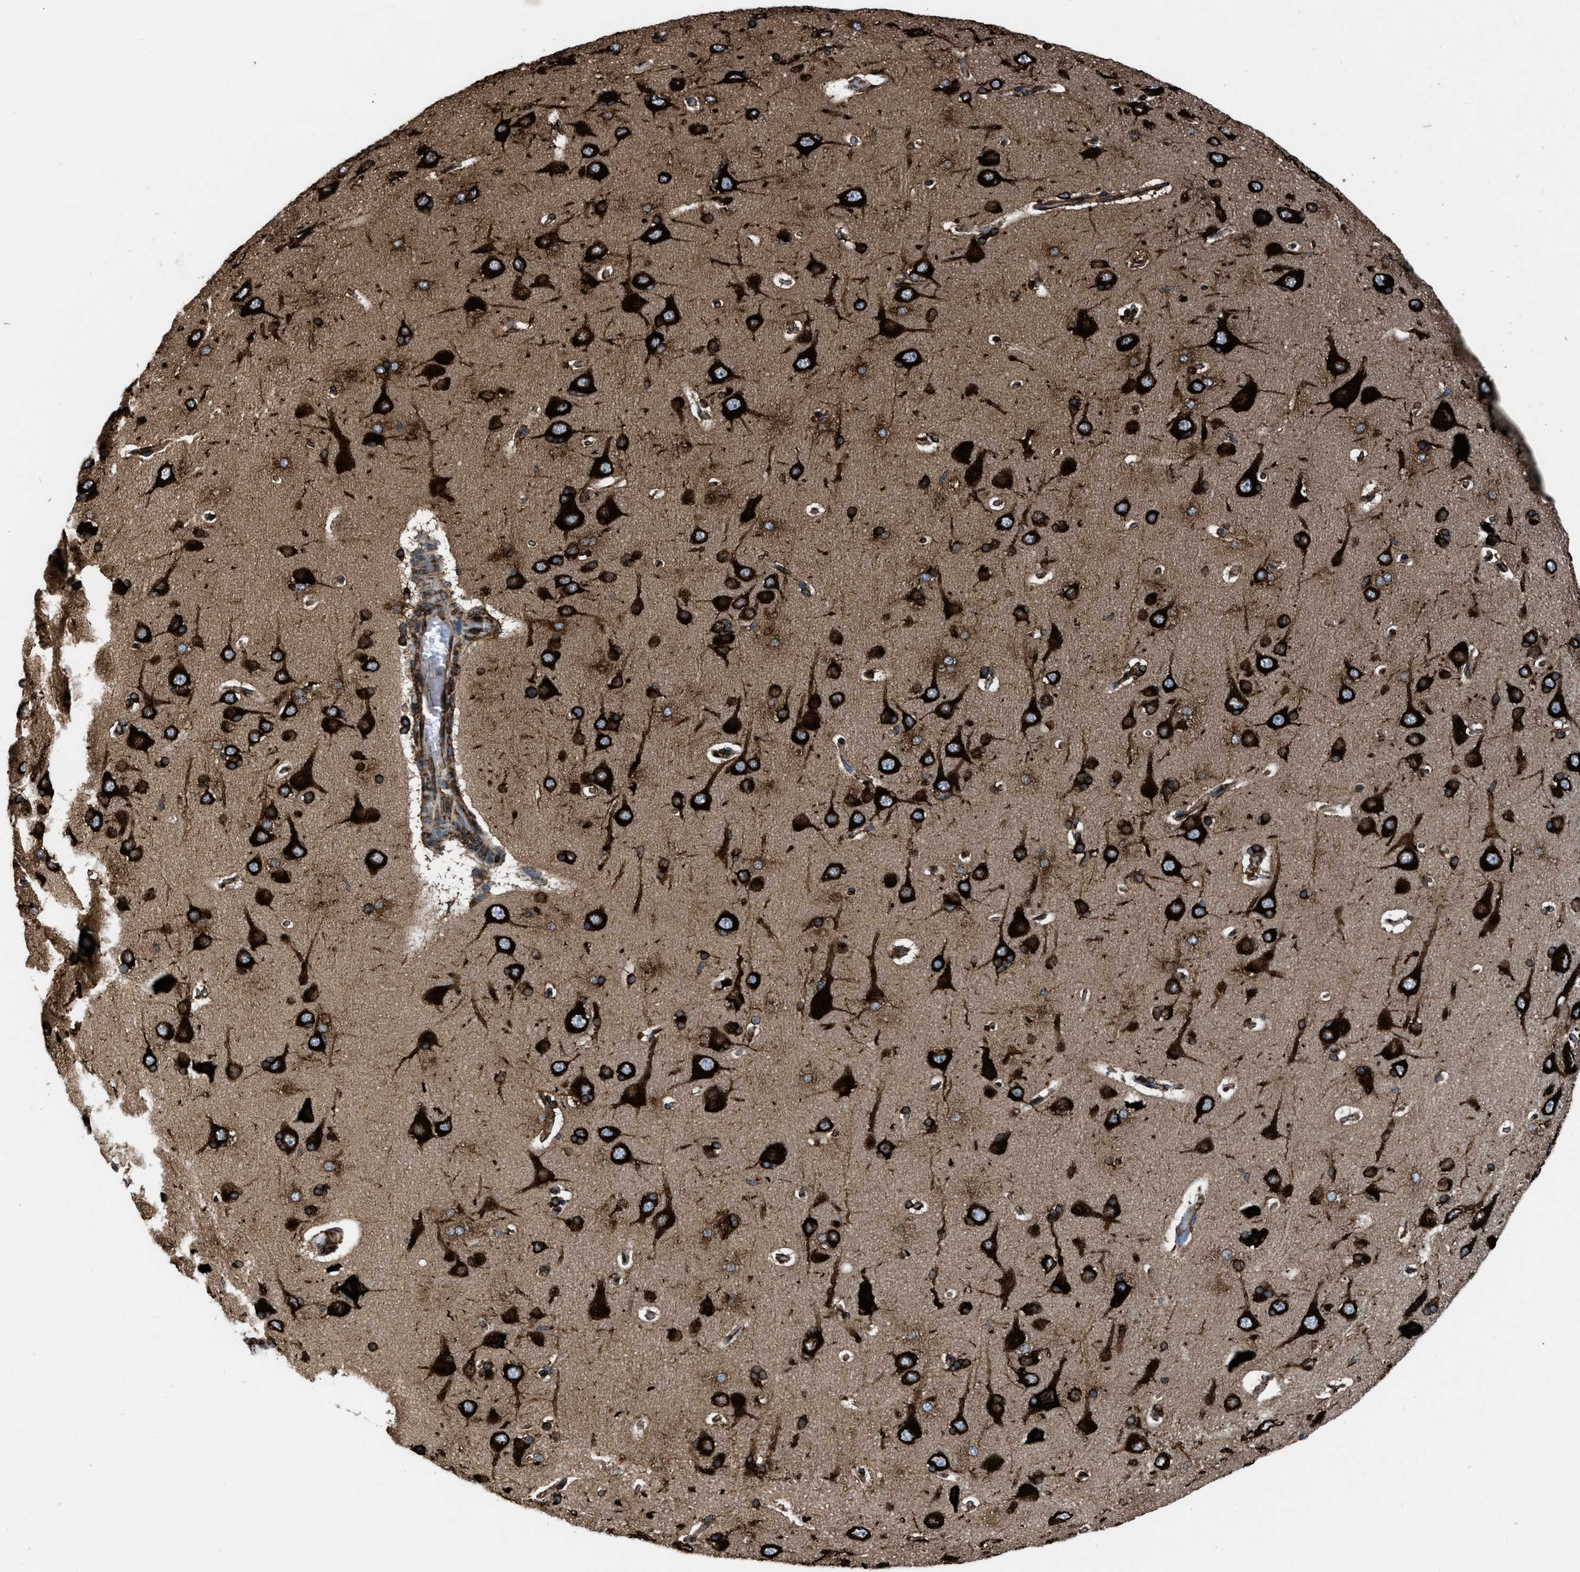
{"staining": {"intensity": "strong", "quantity": ">75%", "location": "cytoplasmic/membranous"}, "tissue": "cerebral cortex", "cell_type": "Endothelial cells", "image_type": "normal", "snomed": [{"axis": "morphology", "description": "Normal tissue, NOS"}, {"axis": "topography", "description": "Cerebral cortex"}], "caption": "This micrograph demonstrates immunohistochemistry staining of unremarkable cerebral cortex, with high strong cytoplasmic/membranous staining in about >75% of endothelial cells.", "gene": "CAPRIN1", "patient": {"sex": "male", "age": 62}}